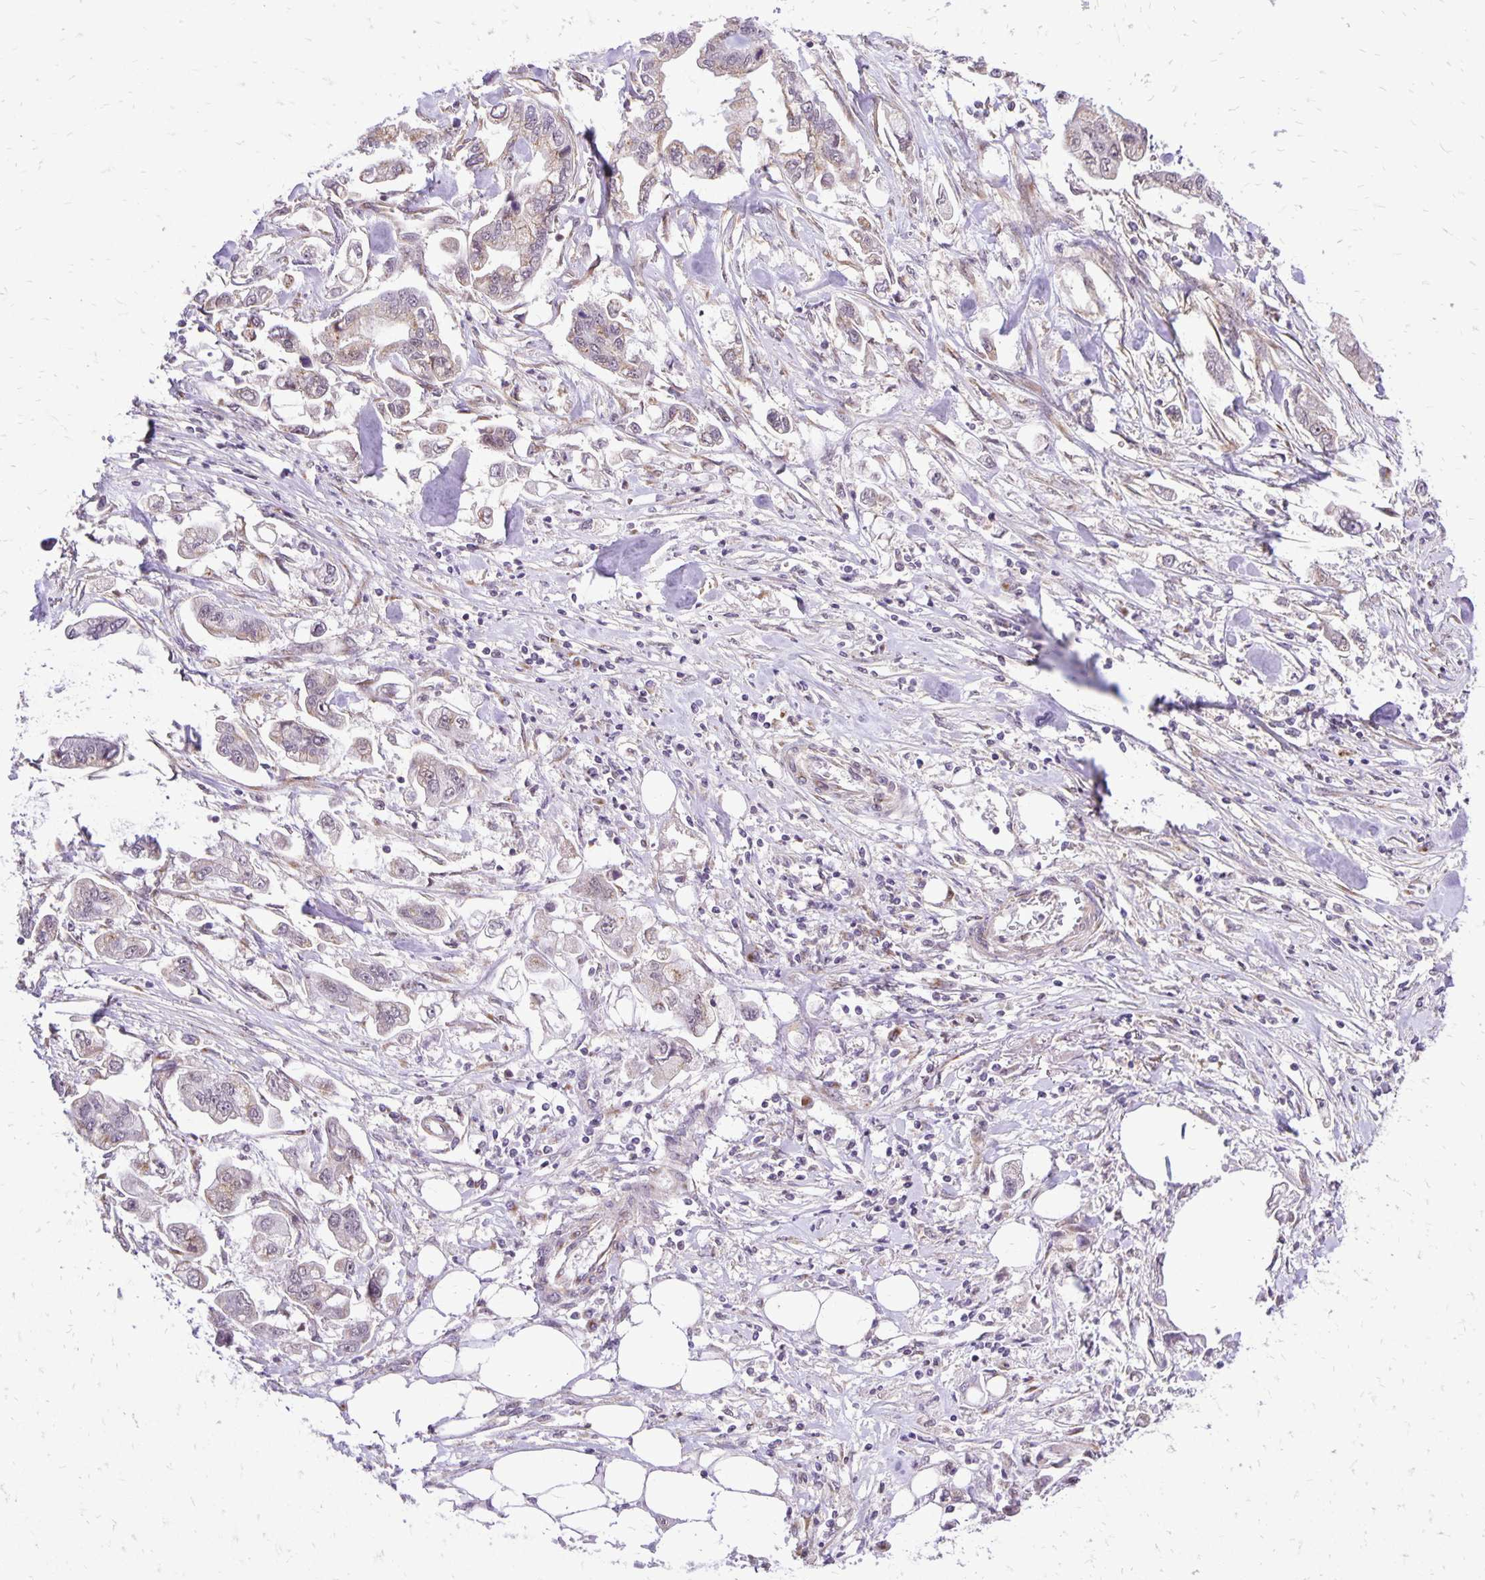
{"staining": {"intensity": "weak", "quantity": "<25%", "location": "cytoplasmic/membranous"}, "tissue": "stomach cancer", "cell_type": "Tumor cells", "image_type": "cancer", "snomed": [{"axis": "morphology", "description": "Adenocarcinoma, NOS"}, {"axis": "topography", "description": "Stomach"}], "caption": "Micrograph shows no significant protein expression in tumor cells of adenocarcinoma (stomach).", "gene": "GOLGA5", "patient": {"sex": "male", "age": 62}}